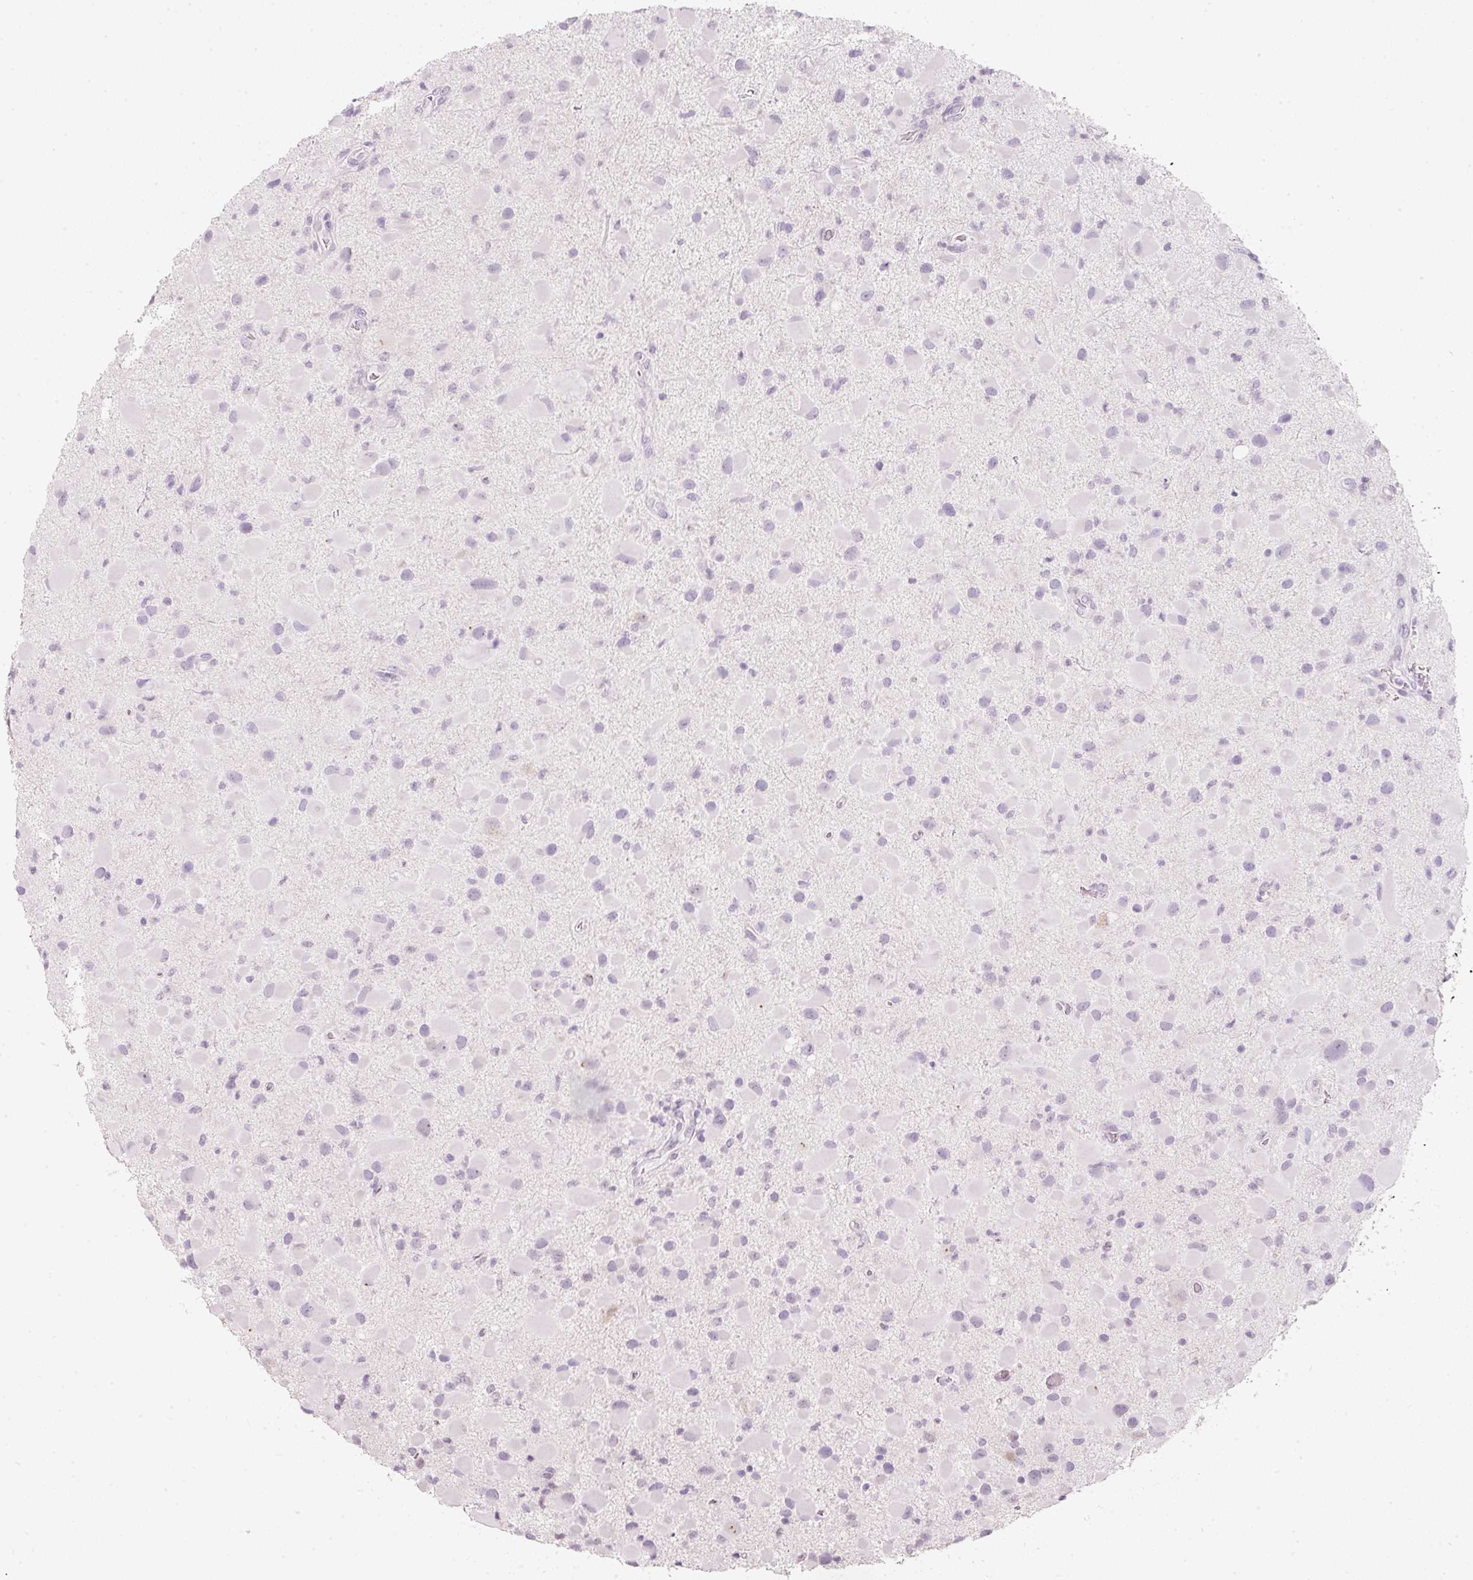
{"staining": {"intensity": "negative", "quantity": "none", "location": "none"}, "tissue": "glioma", "cell_type": "Tumor cells", "image_type": "cancer", "snomed": [{"axis": "morphology", "description": "Glioma, malignant, Low grade"}, {"axis": "topography", "description": "Brain"}], "caption": "This is an immunohistochemistry micrograph of malignant low-grade glioma. There is no staining in tumor cells.", "gene": "ENSG00000206549", "patient": {"sex": "female", "age": 32}}